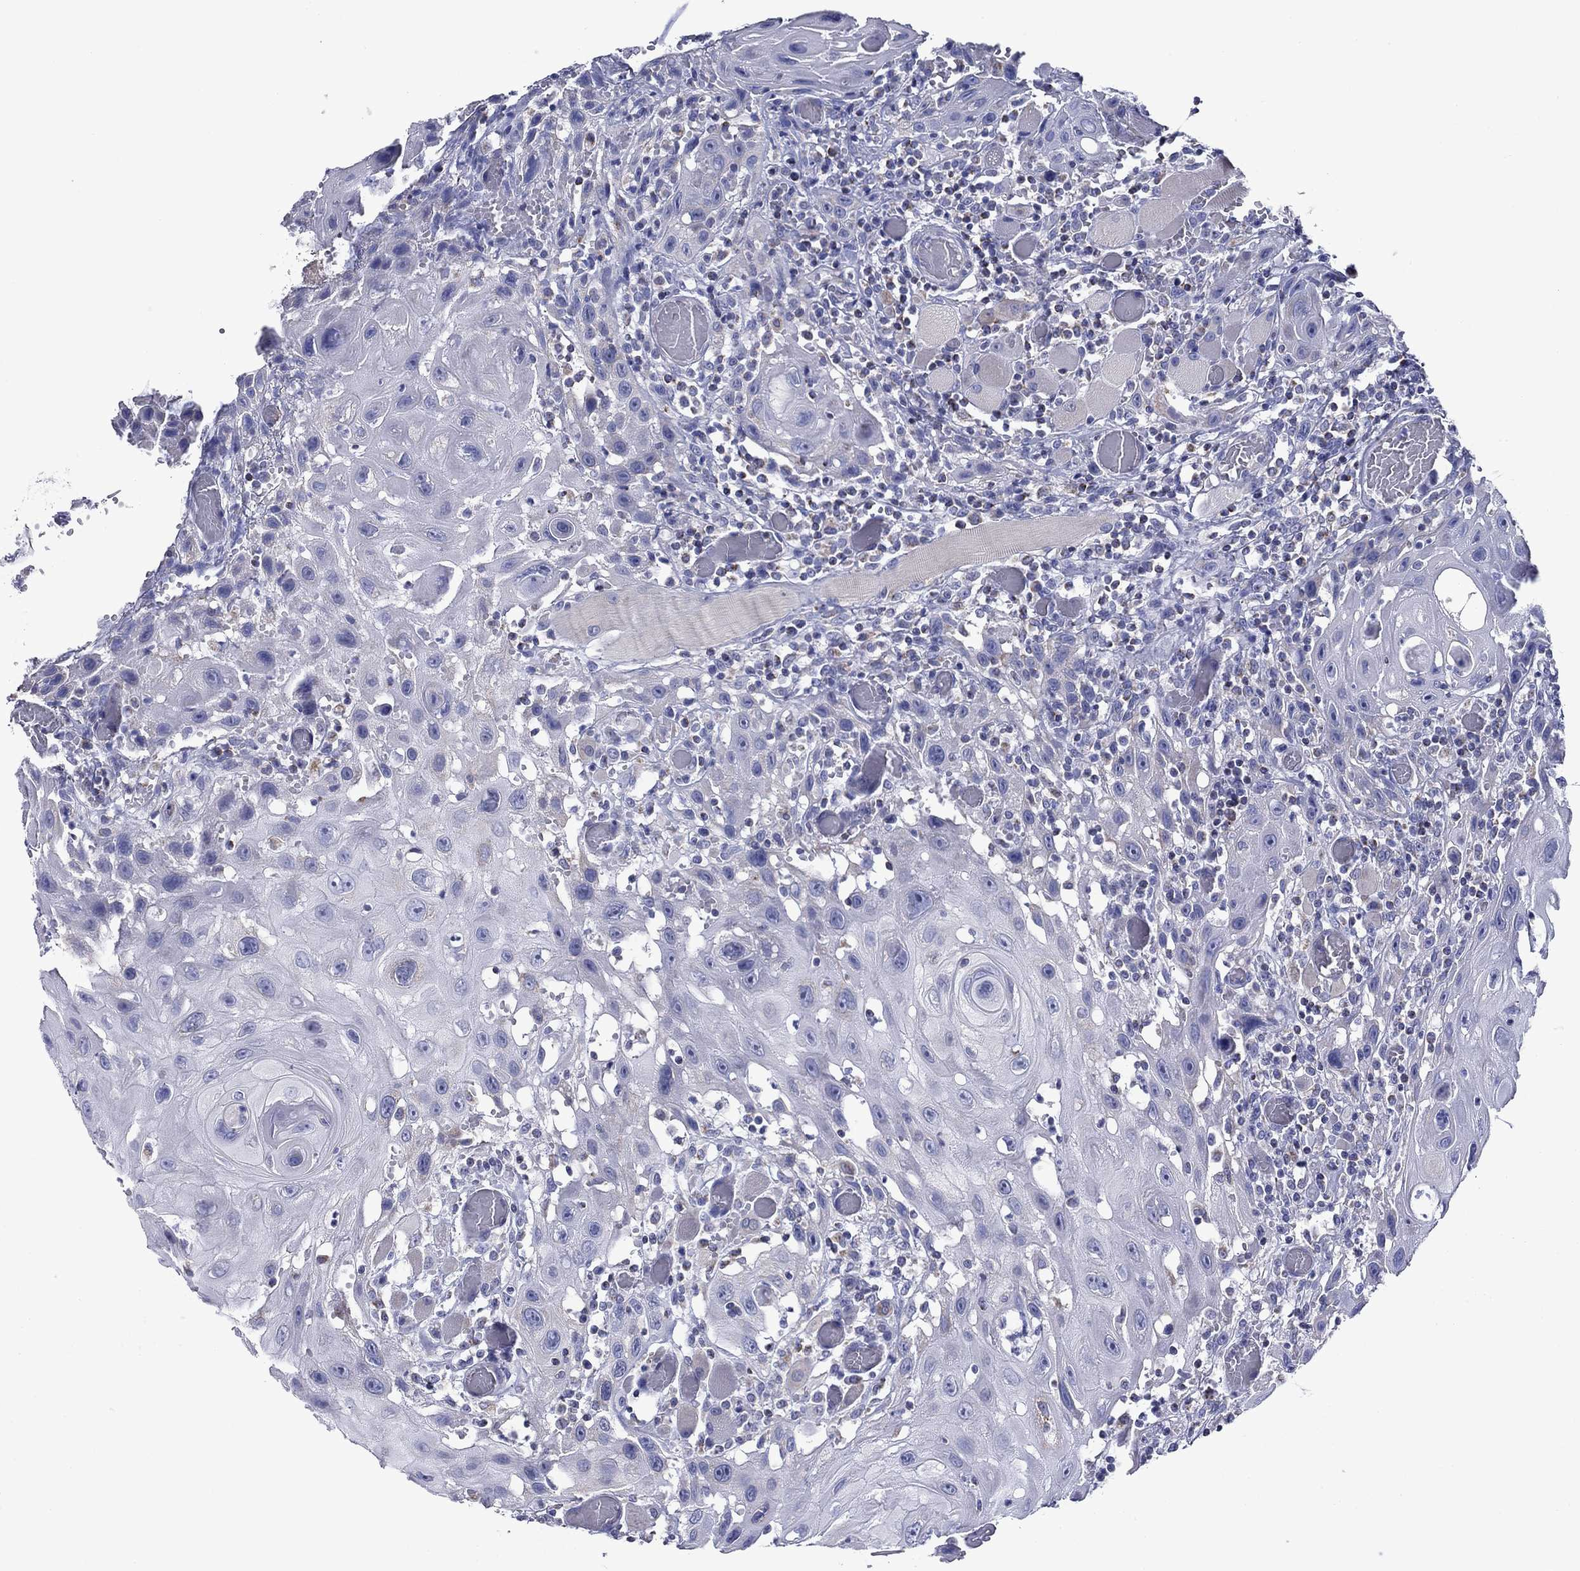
{"staining": {"intensity": "negative", "quantity": "none", "location": "none"}, "tissue": "head and neck cancer", "cell_type": "Tumor cells", "image_type": "cancer", "snomed": [{"axis": "morphology", "description": "Normal tissue, NOS"}, {"axis": "morphology", "description": "Squamous cell carcinoma, NOS"}, {"axis": "topography", "description": "Oral tissue"}, {"axis": "topography", "description": "Head-Neck"}], "caption": "The photomicrograph exhibits no staining of tumor cells in head and neck squamous cell carcinoma.", "gene": "ACADSB", "patient": {"sex": "male", "age": 71}}